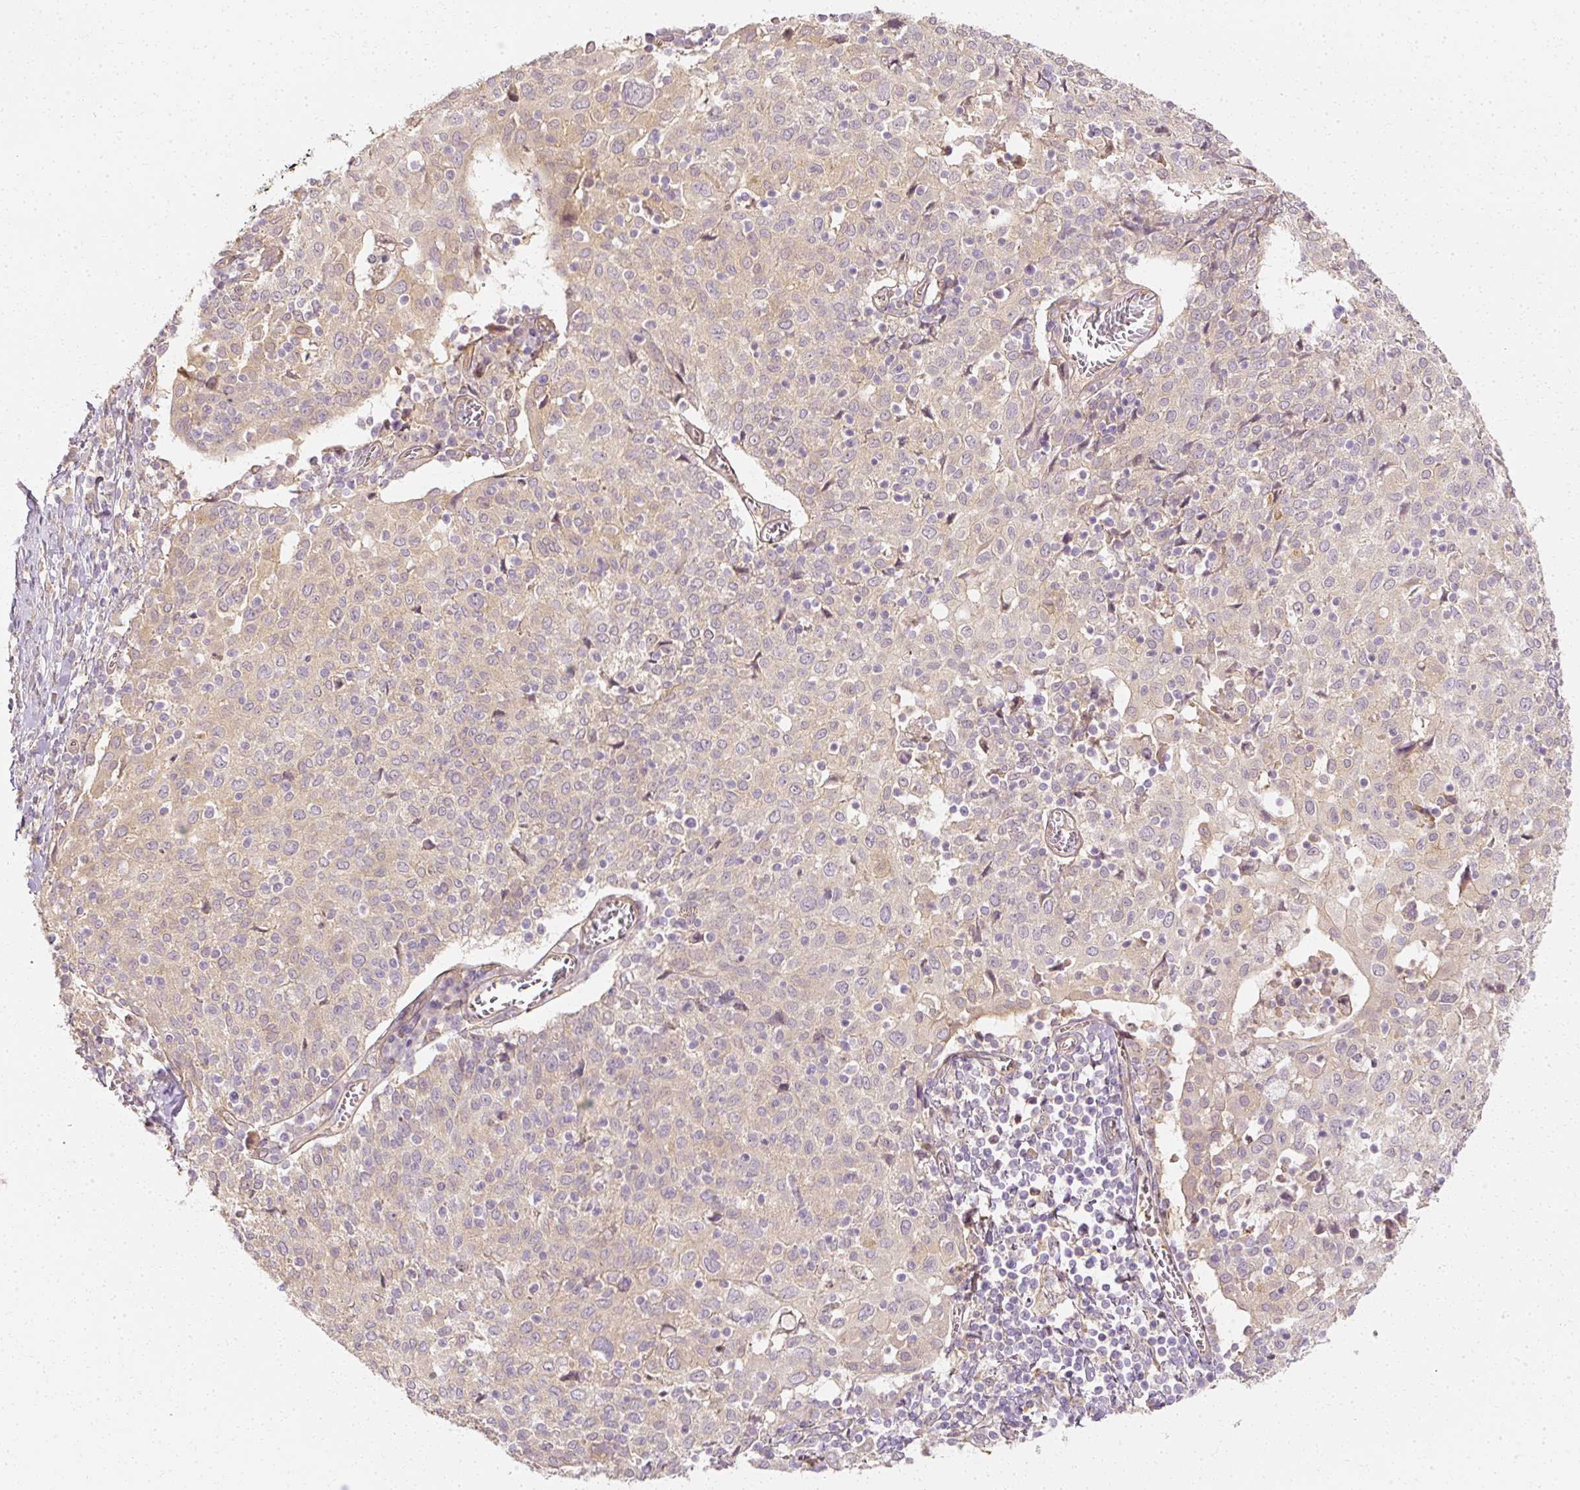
{"staining": {"intensity": "weak", "quantity": "<25%", "location": "cytoplasmic/membranous"}, "tissue": "cervical cancer", "cell_type": "Tumor cells", "image_type": "cancer", "snomed": [{"axis": "morphology", "description": "Squamous cell carcinoma, NOS"}, {"axis": "topography", "description": "Cervix"}], "caption": "Squamous cell carcinoma (cervical) was stained to show a protein in brown. There is no significant staining in tumor cells. (DAB IHC with hematoxylin counter stain).", "gene": "GNAQ", "patient": {"sex": "female", "age": 52}}